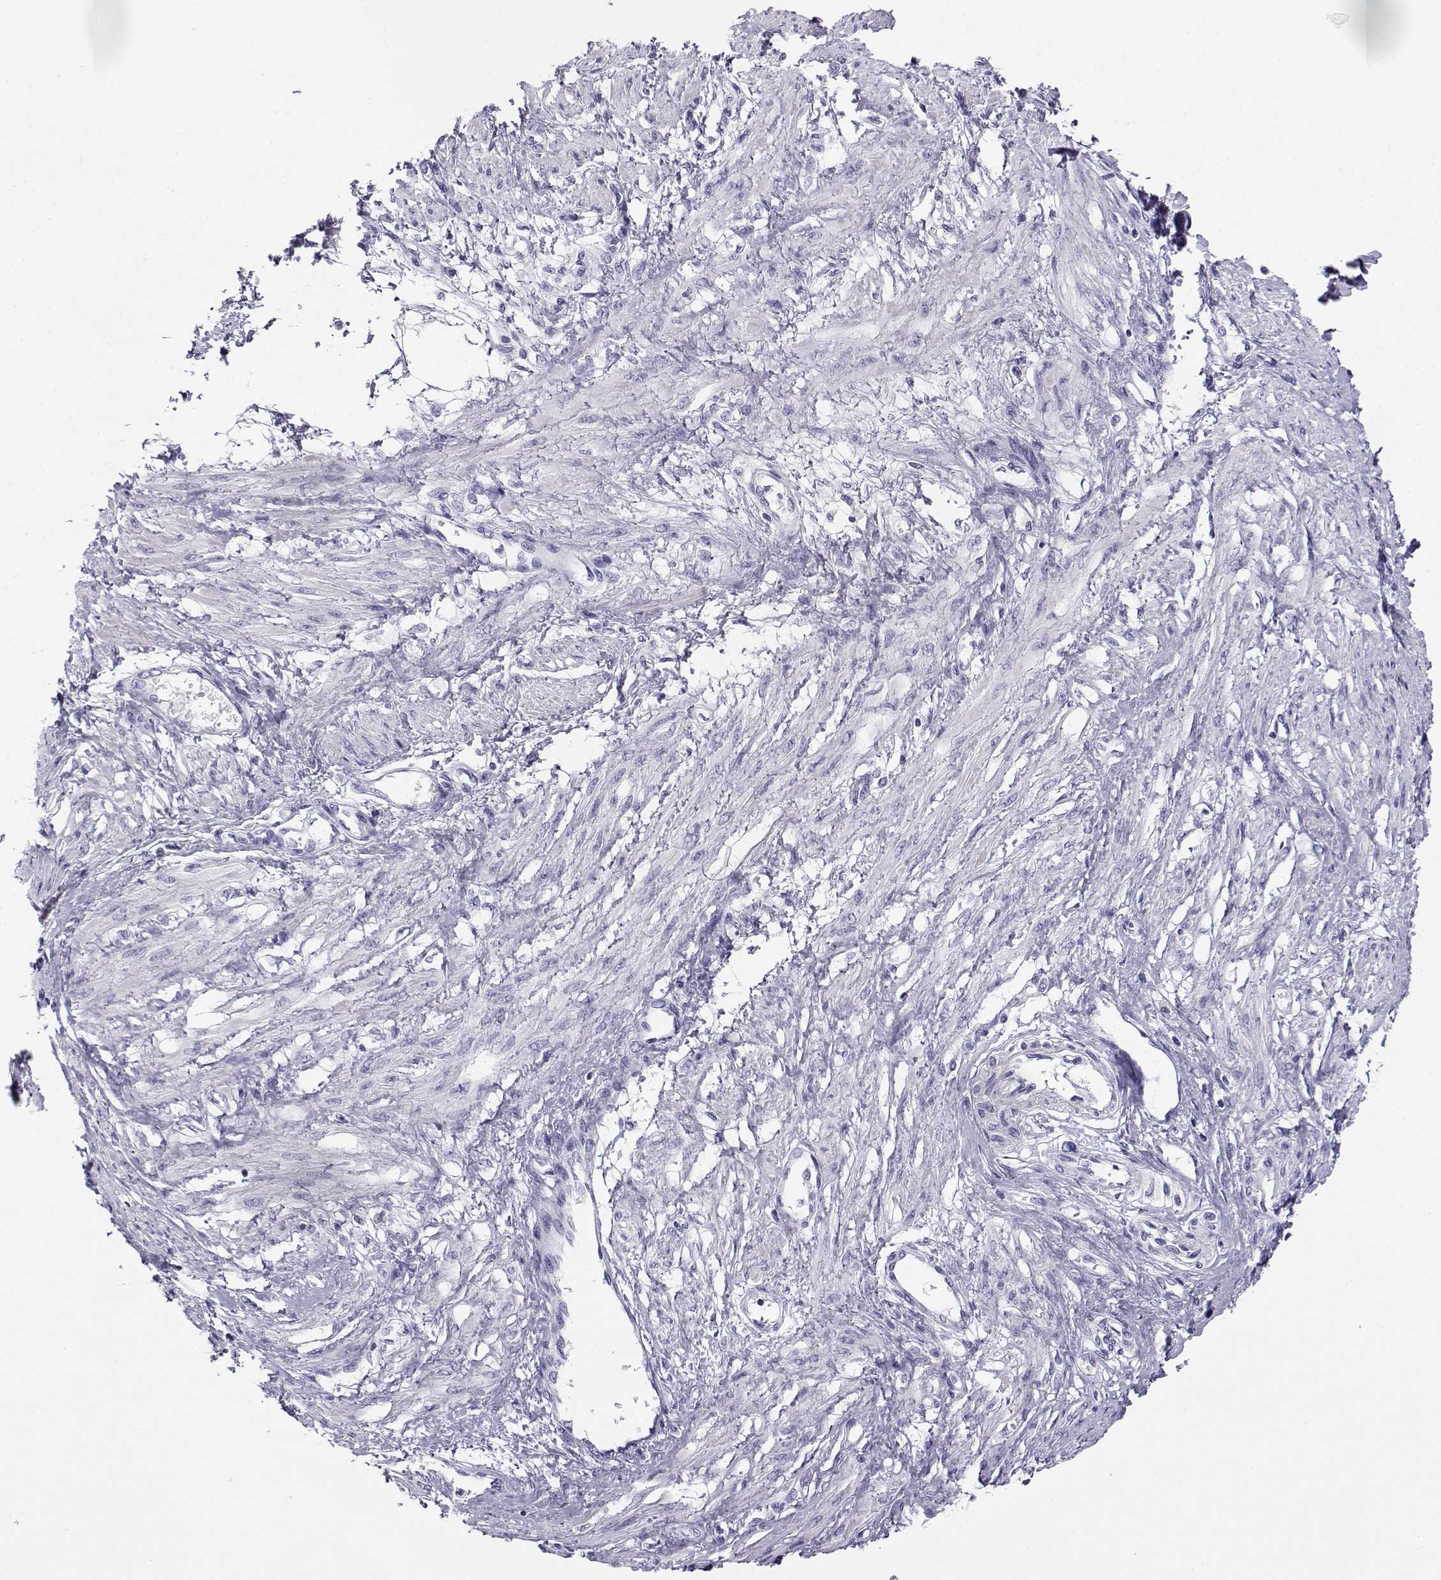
{"staining": {"intensity": "negative", "quantity": "none", "location": "none"}, "tissue": "smooth muscle", "cell_type": "Smooth muscle cells", "image_type": "normal", "snomed": [{"axis": "morphology", "description": "Normal tissue, NOS"}, {"axis": "topography", "description": "Smooth muscle"}, {"axis": "topography", "description": "Uterus"}], "caption": "Human smooth muscle stained for a protein using immunohistochemistry (IHC) shows no positivity in smooth muscle cells.", "gene": "CABS1", "patient": {"sex": "female", "age": 39}}